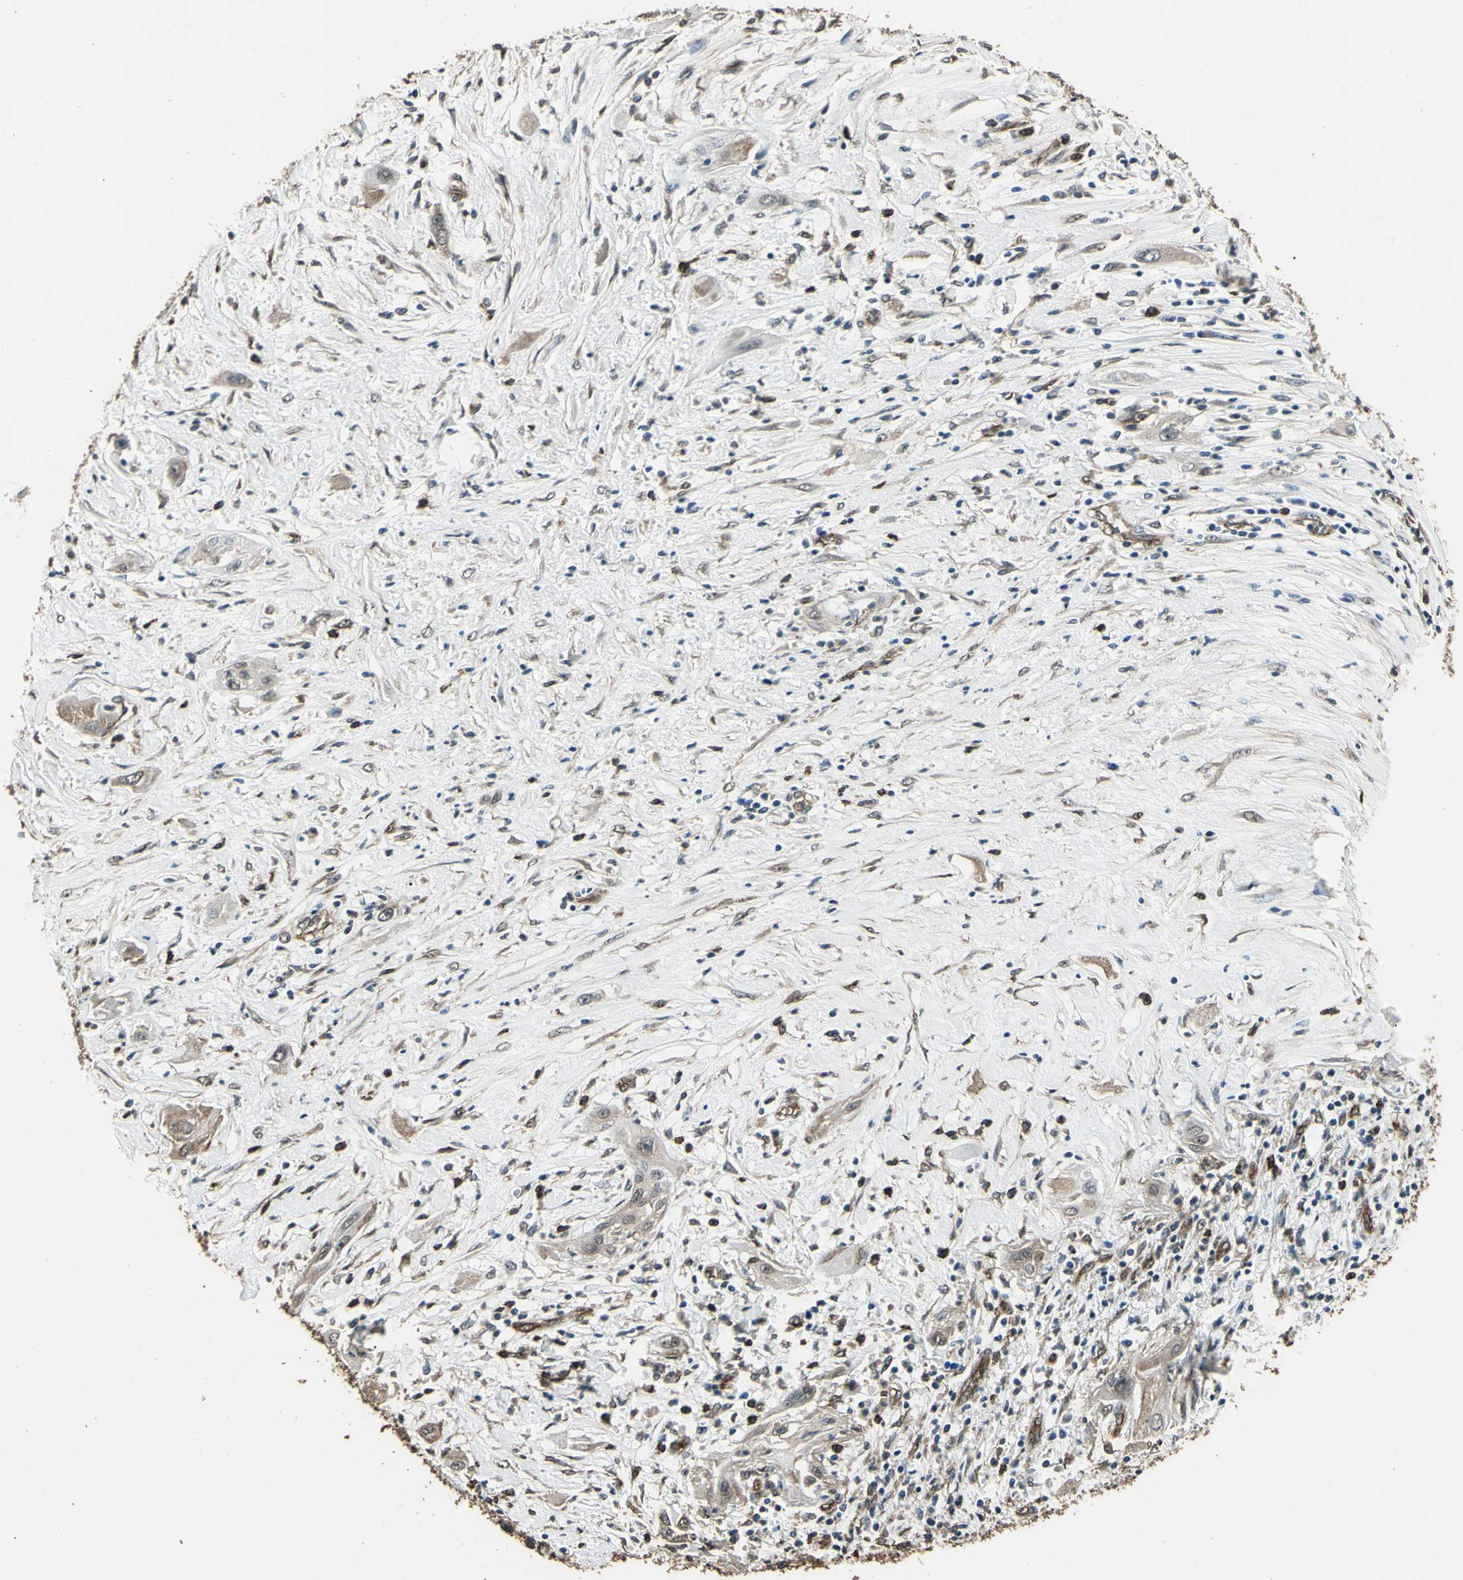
{"staining": {"intensity": "weak", "quantity": ">75%", "location": "cytoplasmic/membranous"}, "tissue": "lung cancer", "cell_type": "Tumor cells", "image_type": "cancer", "snomed": [{"axis": "morphology", "description": "Squamous cell carcinoma, NOS"}, {"axis": "topography", "description": "Lung"}], "caption": "Immunohistochemical staining of human lung cancer exhibits low levels of weak cytoplasmic/membranous protein staining in about >75% of tumor cells.", "gene": "TSPO", "patient": {"sex": "female", "age": 47}}